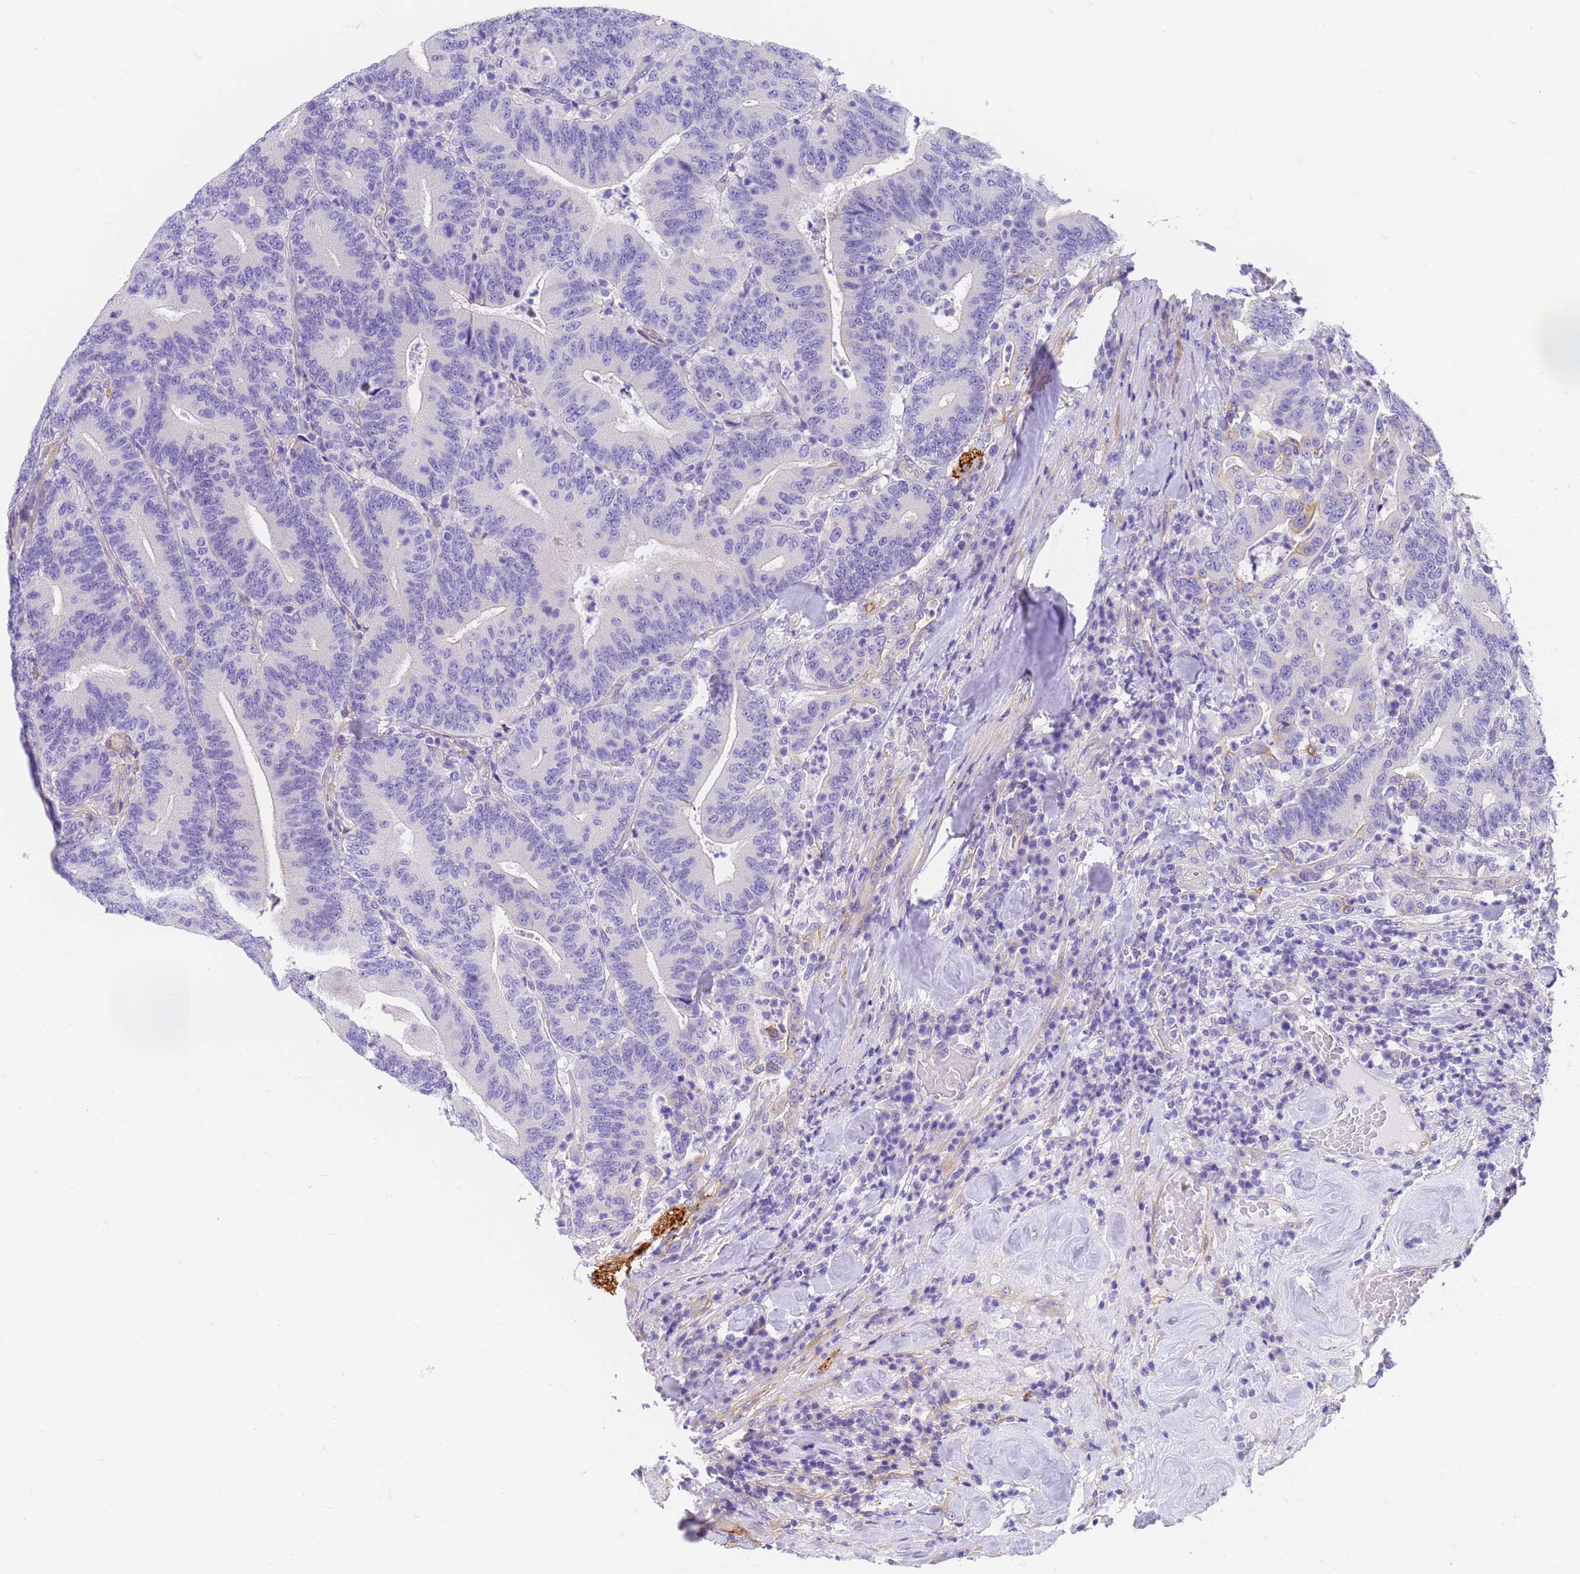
{"staining": {"intensity": "negative", "quantity": "none", "location": "none"}, "tissue": "colorectal cancer", "cell_type": "Tumor cells", "image_type": "cancer", "snomed": [{"axis": "morphology", "description": "Adenocarcinoma, NOS"}, {"axis": "topography", "description": "Colon"}], "caption": "Colorectal adenocarcinoma stained for a protein using IHC exhibits no expression tumor cells.", "gene": "MVB12A", "patient": {"sex": "female", "age": 66}}